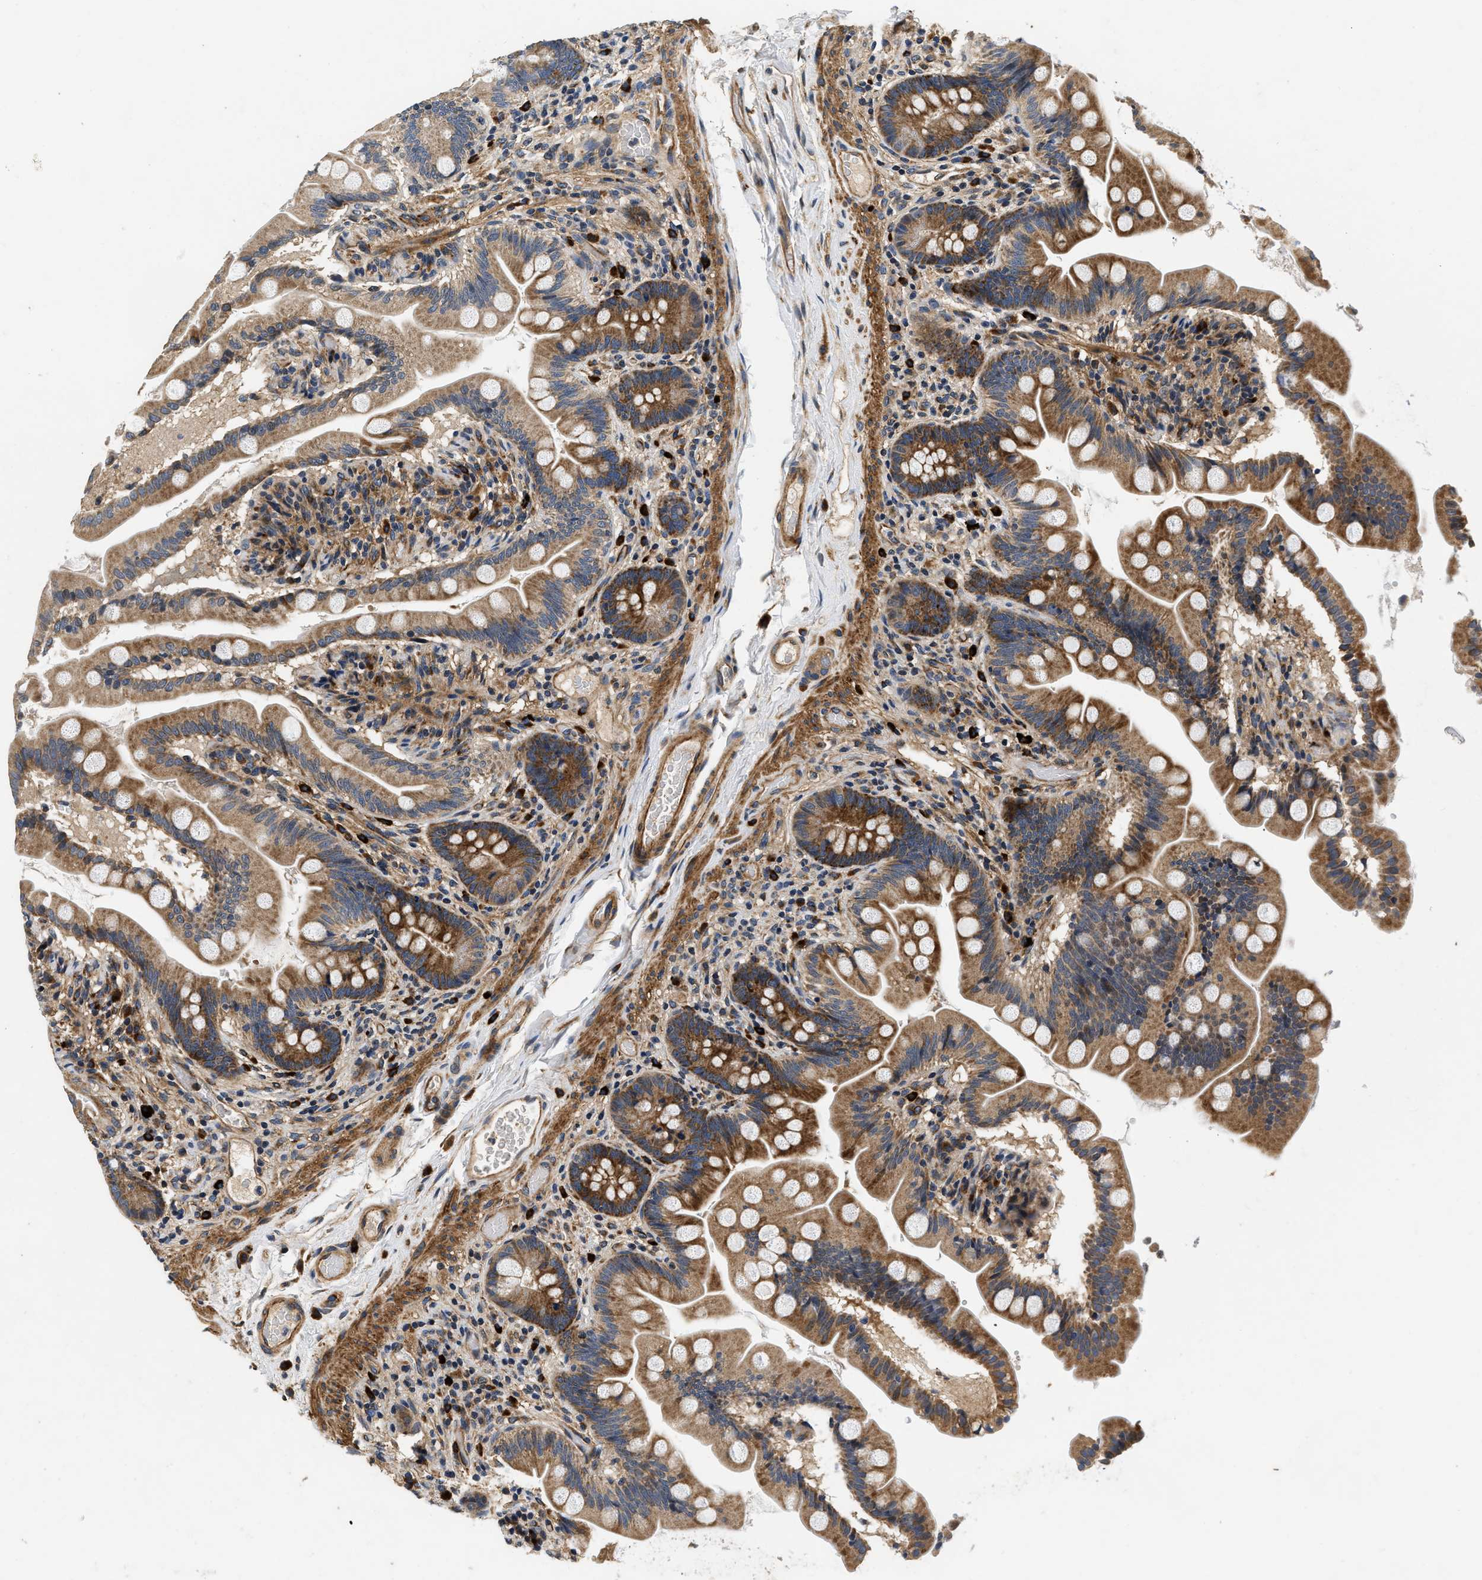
{"staining": {"intensity": "strong", "quantity": ">75%", "location": "cytoplasmic/membranous"}, "tissue": "small intestine", "cell_type": "Glandular cells", "image_type": "normal", "snomed": [{"axis": "morphology", "description": "Normal tissue, NOS"}, {"axis": "topography", "description": "Small intestine"}], "caption": "The immunohistochemical stain shows strong cytoplasmic/membranous staining in glandular cells of normal small intestine. The protein of interest is shown in brown color, while the nuclei are stained blue.", "gene": "NME6", "patient": {"sex": "female", "age": 56}}